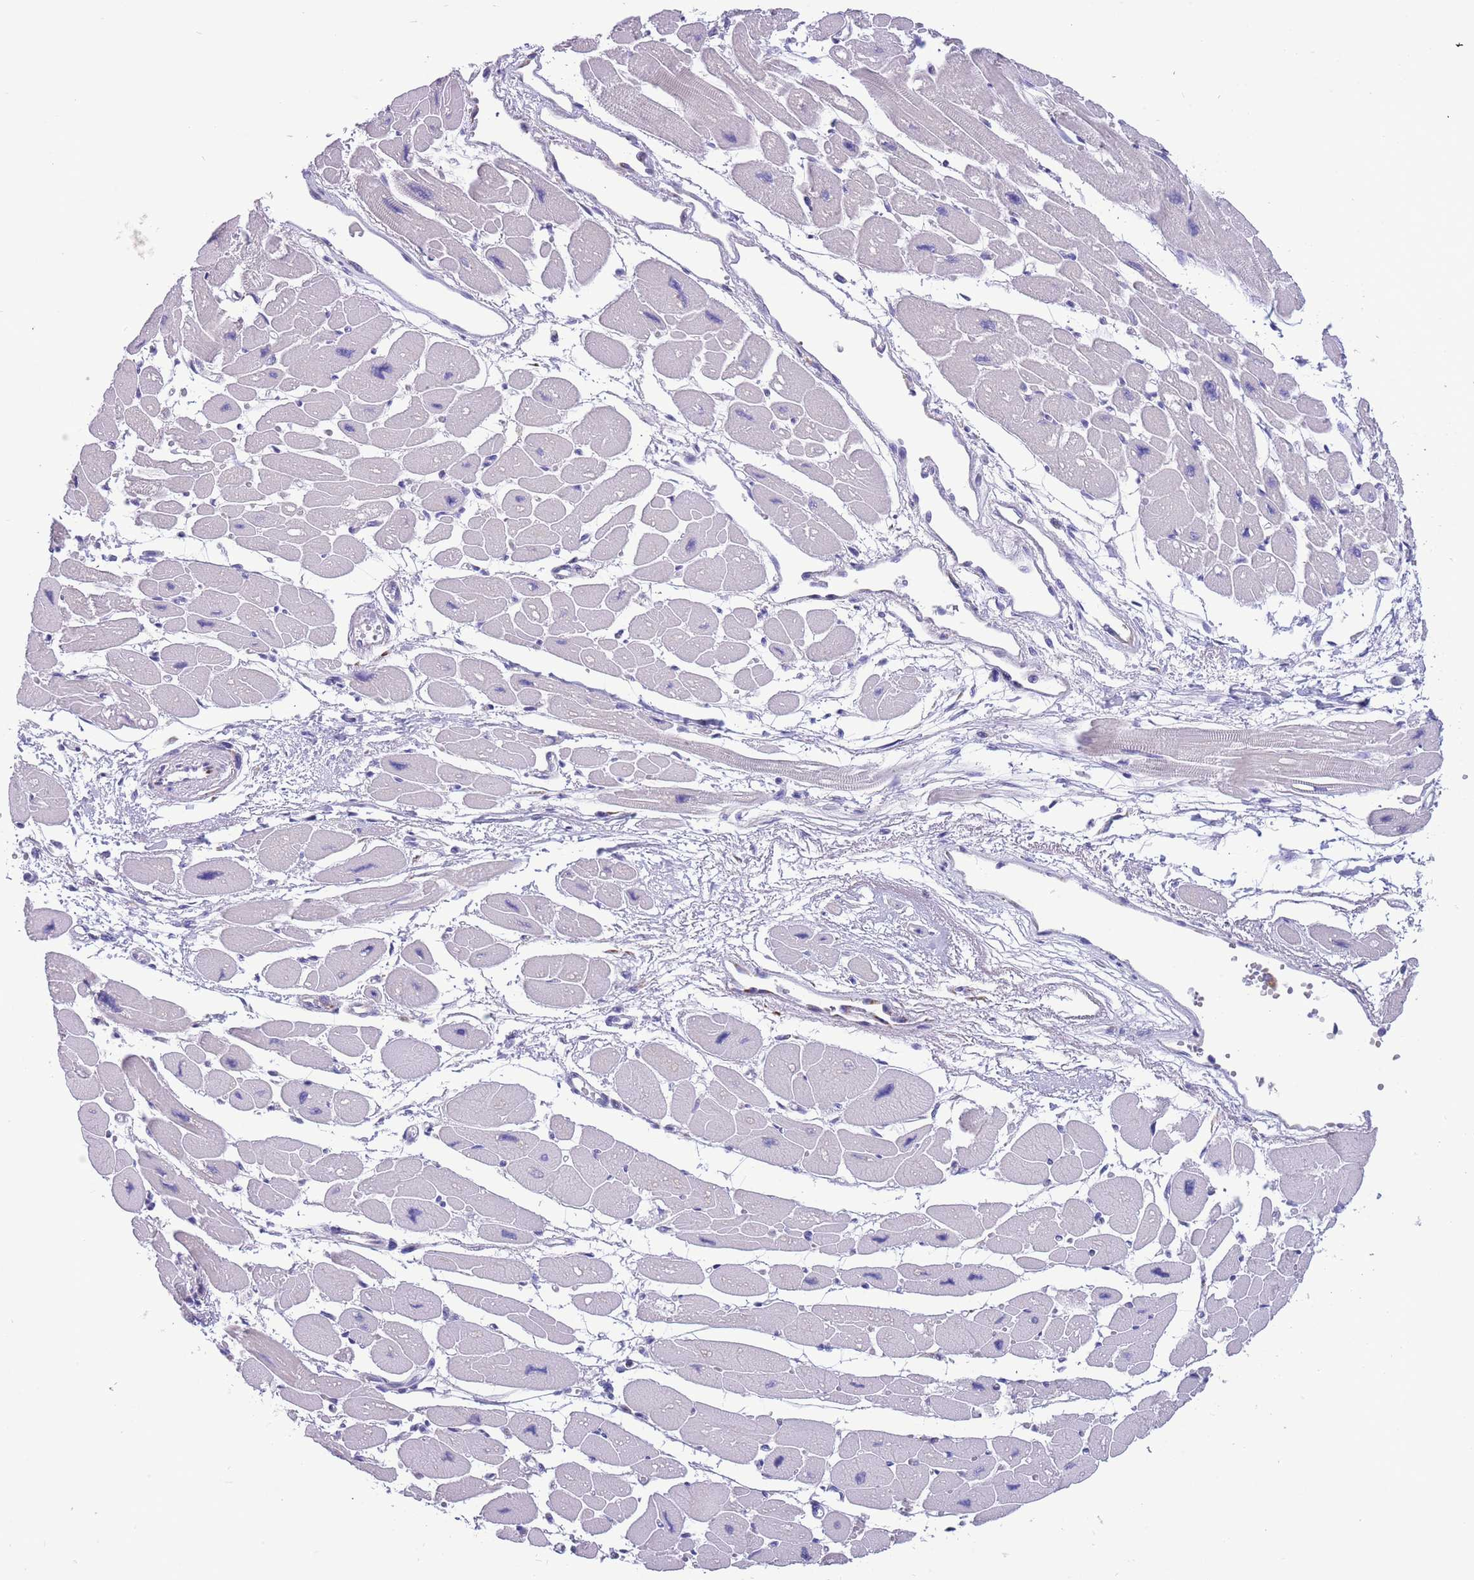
{"staining": {"intensity": "negative", "quantity": "none", "location": "none"}, "tissue": "heart muscle", "cell_type": "Cardiomyocytes", "image_type": "normal", "snomed": [{"axis": "morphology", "description": "Normal tissue, NOS"}, {"axis": "topography", "description": "Heart"}], "caption": "High power microscopy micrograph of an immunohistochemistry (IHC) micrograph of unremarkable heart muscle, revealing no significant positivity in cardiomyocytes. (Brightfield microscopy of DAB IHC at high magnification).", "gene": "INTS2", "patient": {"sex": "female", "age": 54}}